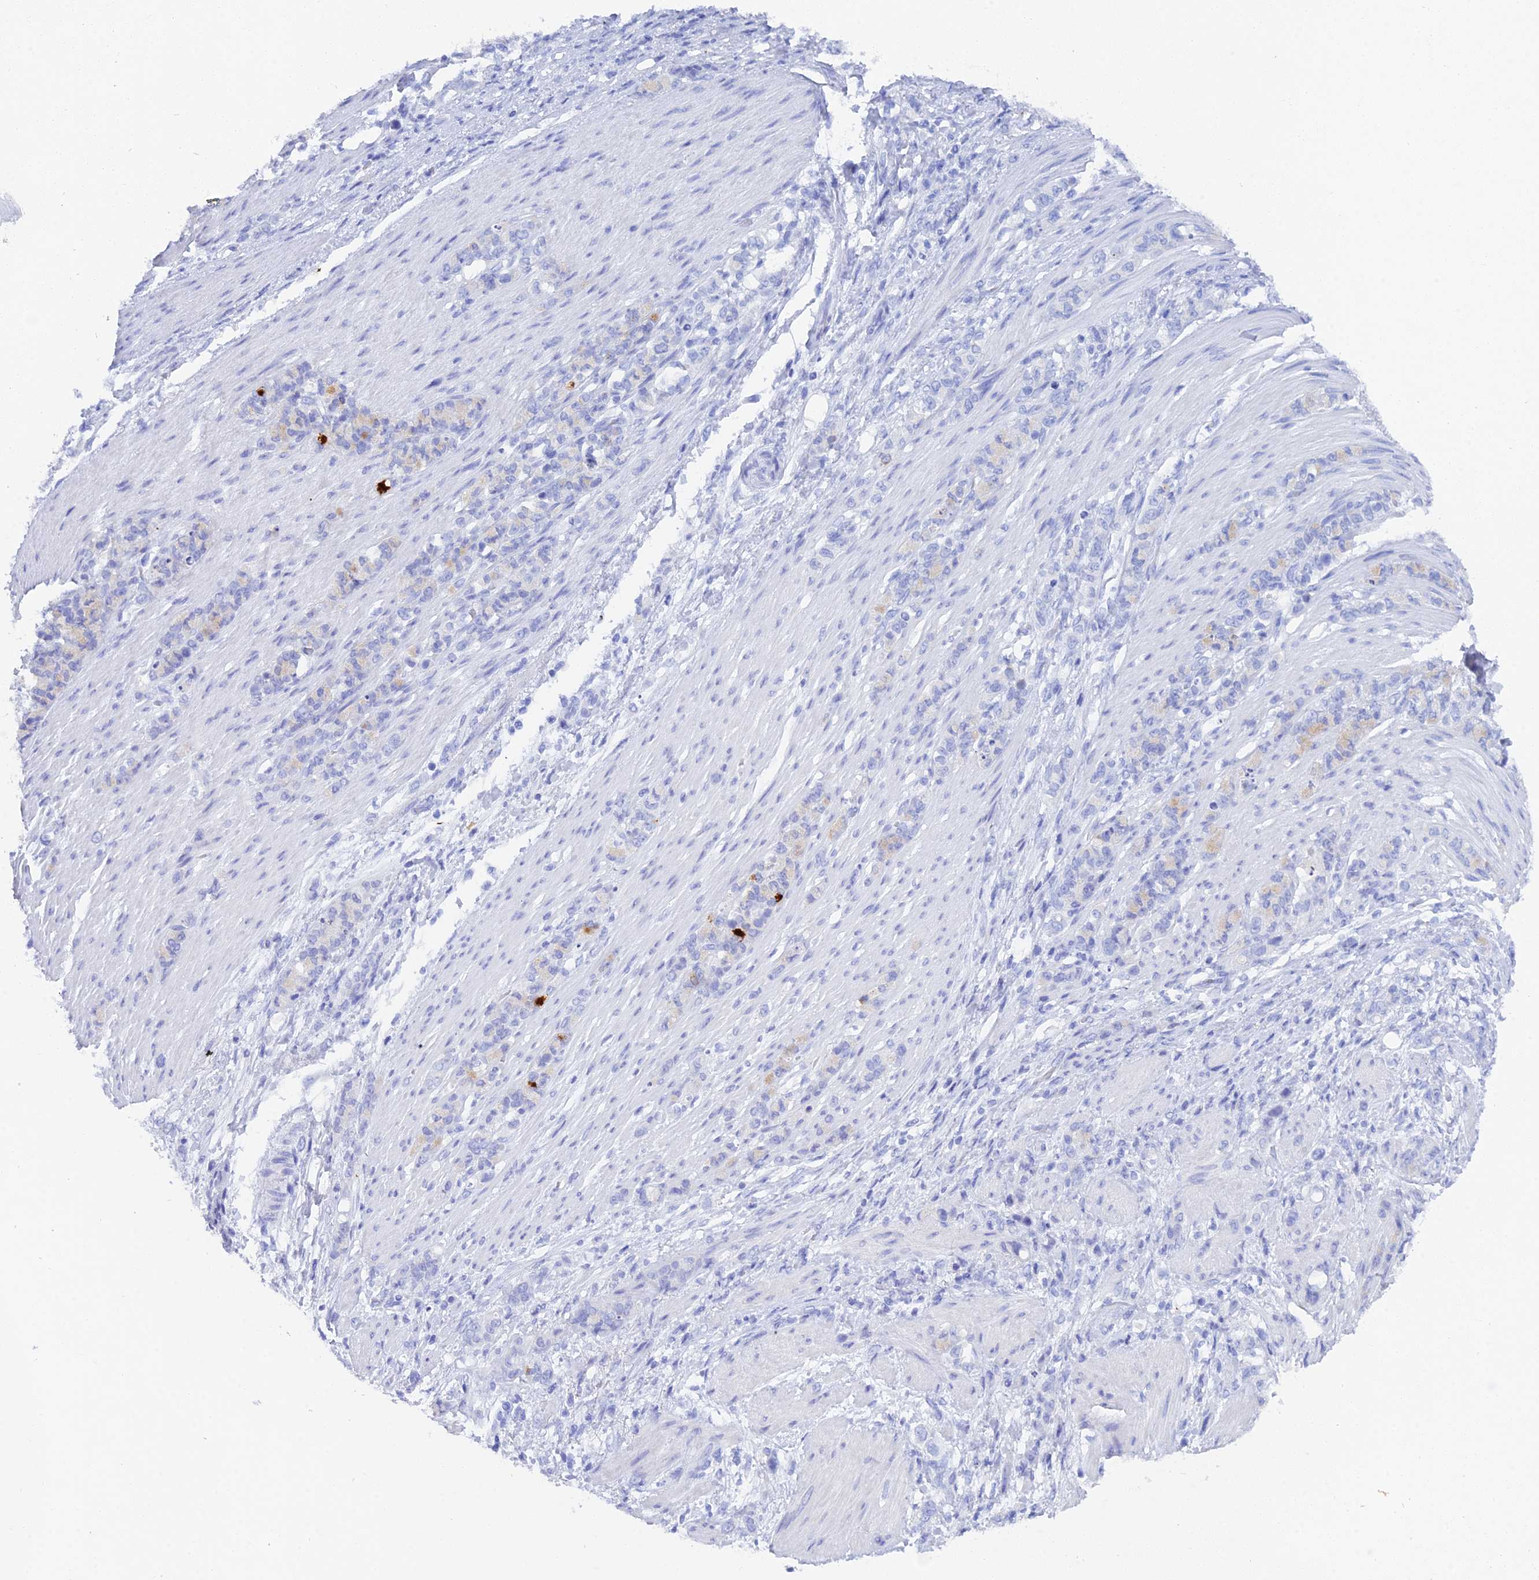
{"staining": {"intensity": "negative", "quantity": "none", "location": "none"}, "tissue": "stomach cancer", "cell_type": "Tumor cells", "image_type": "cancer", "snomed": [{"axis": "morphology", "description": "Adenocarcinoma, NOS"}, {"axis": "topography", "description": "Stomach"}], "caption": "This is a image of IHC staining of adenocarcinoma (stomach), which shows no staining in tumor cells.", "gene": "REG1A", "patient": {"sex": "female", "age": 79}}